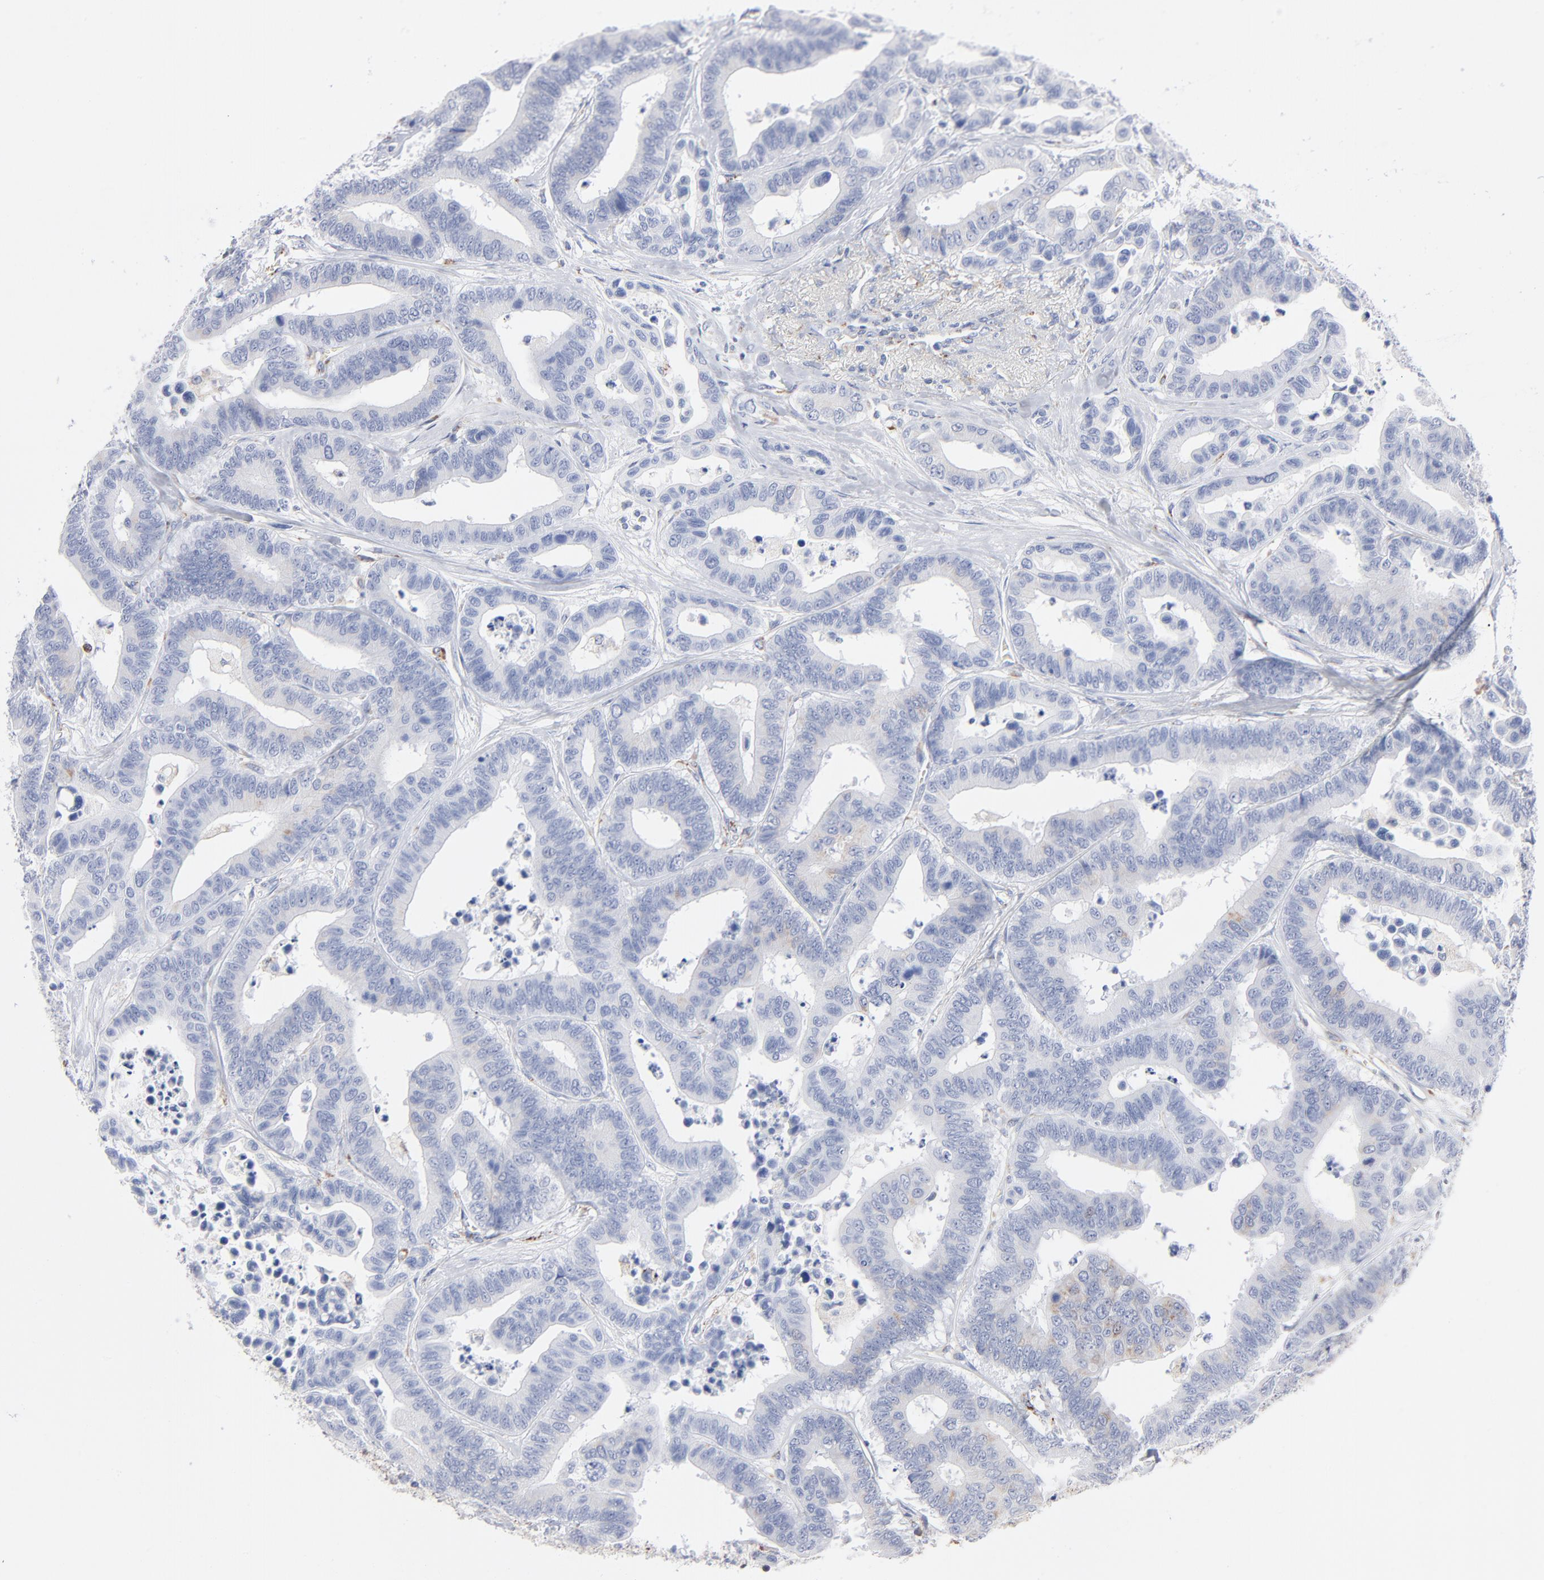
{"staining": {"intensity": "negative", "quantity": "none", "location": "none"}, "tissue": "colorectal cancer", "cell_type": "Tumor cells", "image_type": "cancer", "snomed": [{"axis": "morphology", "description": "Adenocarcinoma, NOS"}, {"axis": "topography", "description": "Colon"}], "caption": "This is an IHC micrograph of colorectal adenocarcinoma. There is no positivity in tumor cells.", "gene": "CHCHD10", "patient": {"sex": "male", "age": 82}}